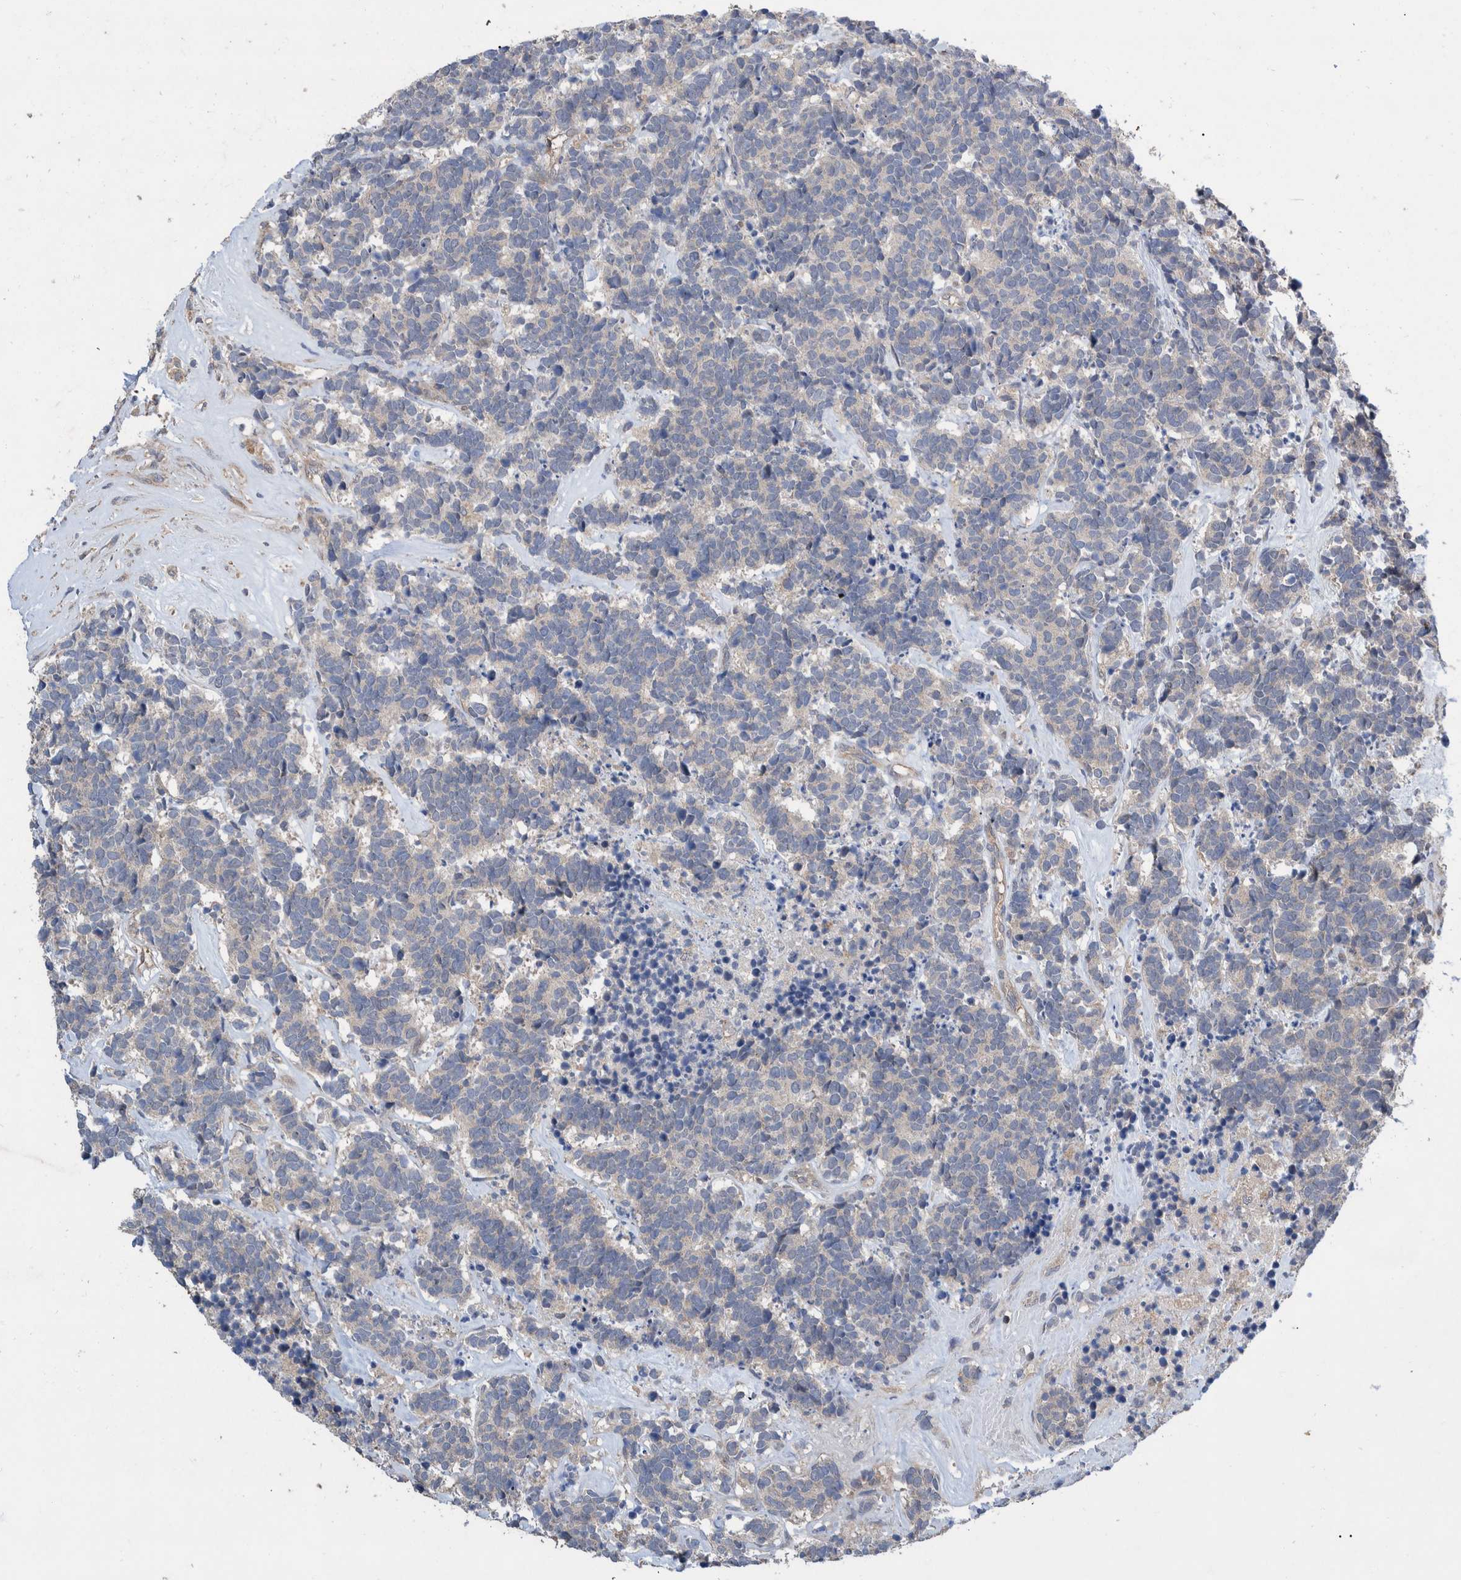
{"staining": {"intensity": "negative", "quantity": "none", "location": "none"}, "tissue": "carcinoid", "cell_type": "Tumor cells", "image_type": "cancer", "snomed": [{"axis": "morphology", "description": "Carcinoma, NOS"}, {"axis": "morphology", "description": "Carcinoid, malignant, NOS"}, {"axis": "topography", "description": "Urinary bladder"}], "caption": "An immunohistochemistry (IHC) histopathology image of carcinoma is shown. There is no staining in tumor cells of carcinoma.", "gene": "PLPBP", "patient": {"sex": "male", "age": 57}}